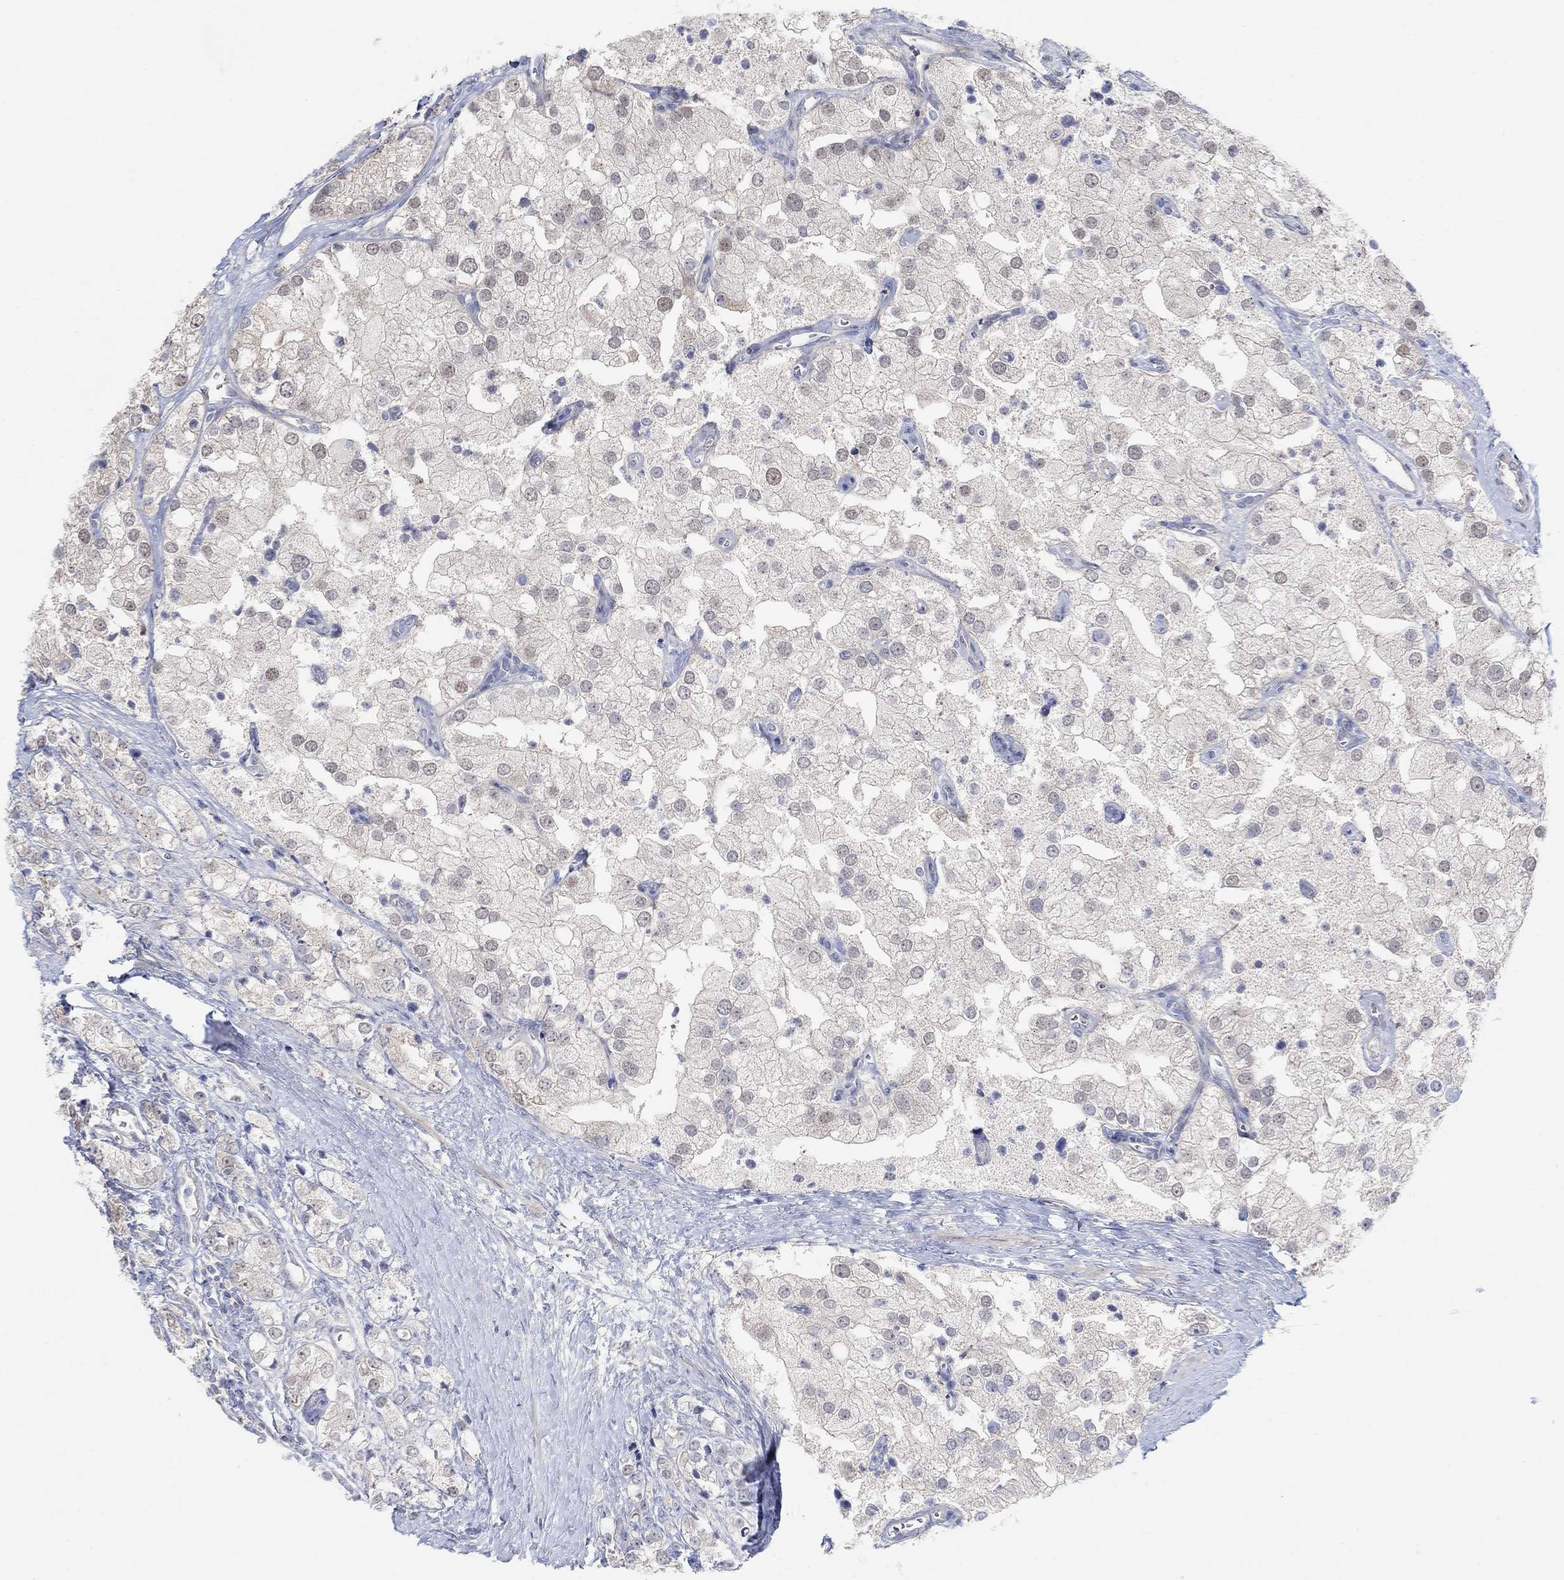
{"staining": {"intensity": "negative", "quantity": "none", "location": "none"}, "tissue": "prostate cancer", "cell_type": "Tumor cells", "image_type": "cancer", "snomed": [{"axis": "morphology", "description": "Adenocarcinoma, NOS"}, {"axis": "topography", "description": "Prostate and seminal vesicle, NOS"}, {"axis": "topography", "description": "Prostate"}], "caption": "There is no significant staining in tumor cells of adenocarcinoma (prostate).", "gene": "CNTF", "patient": {"sex": "male", "age": 79}}